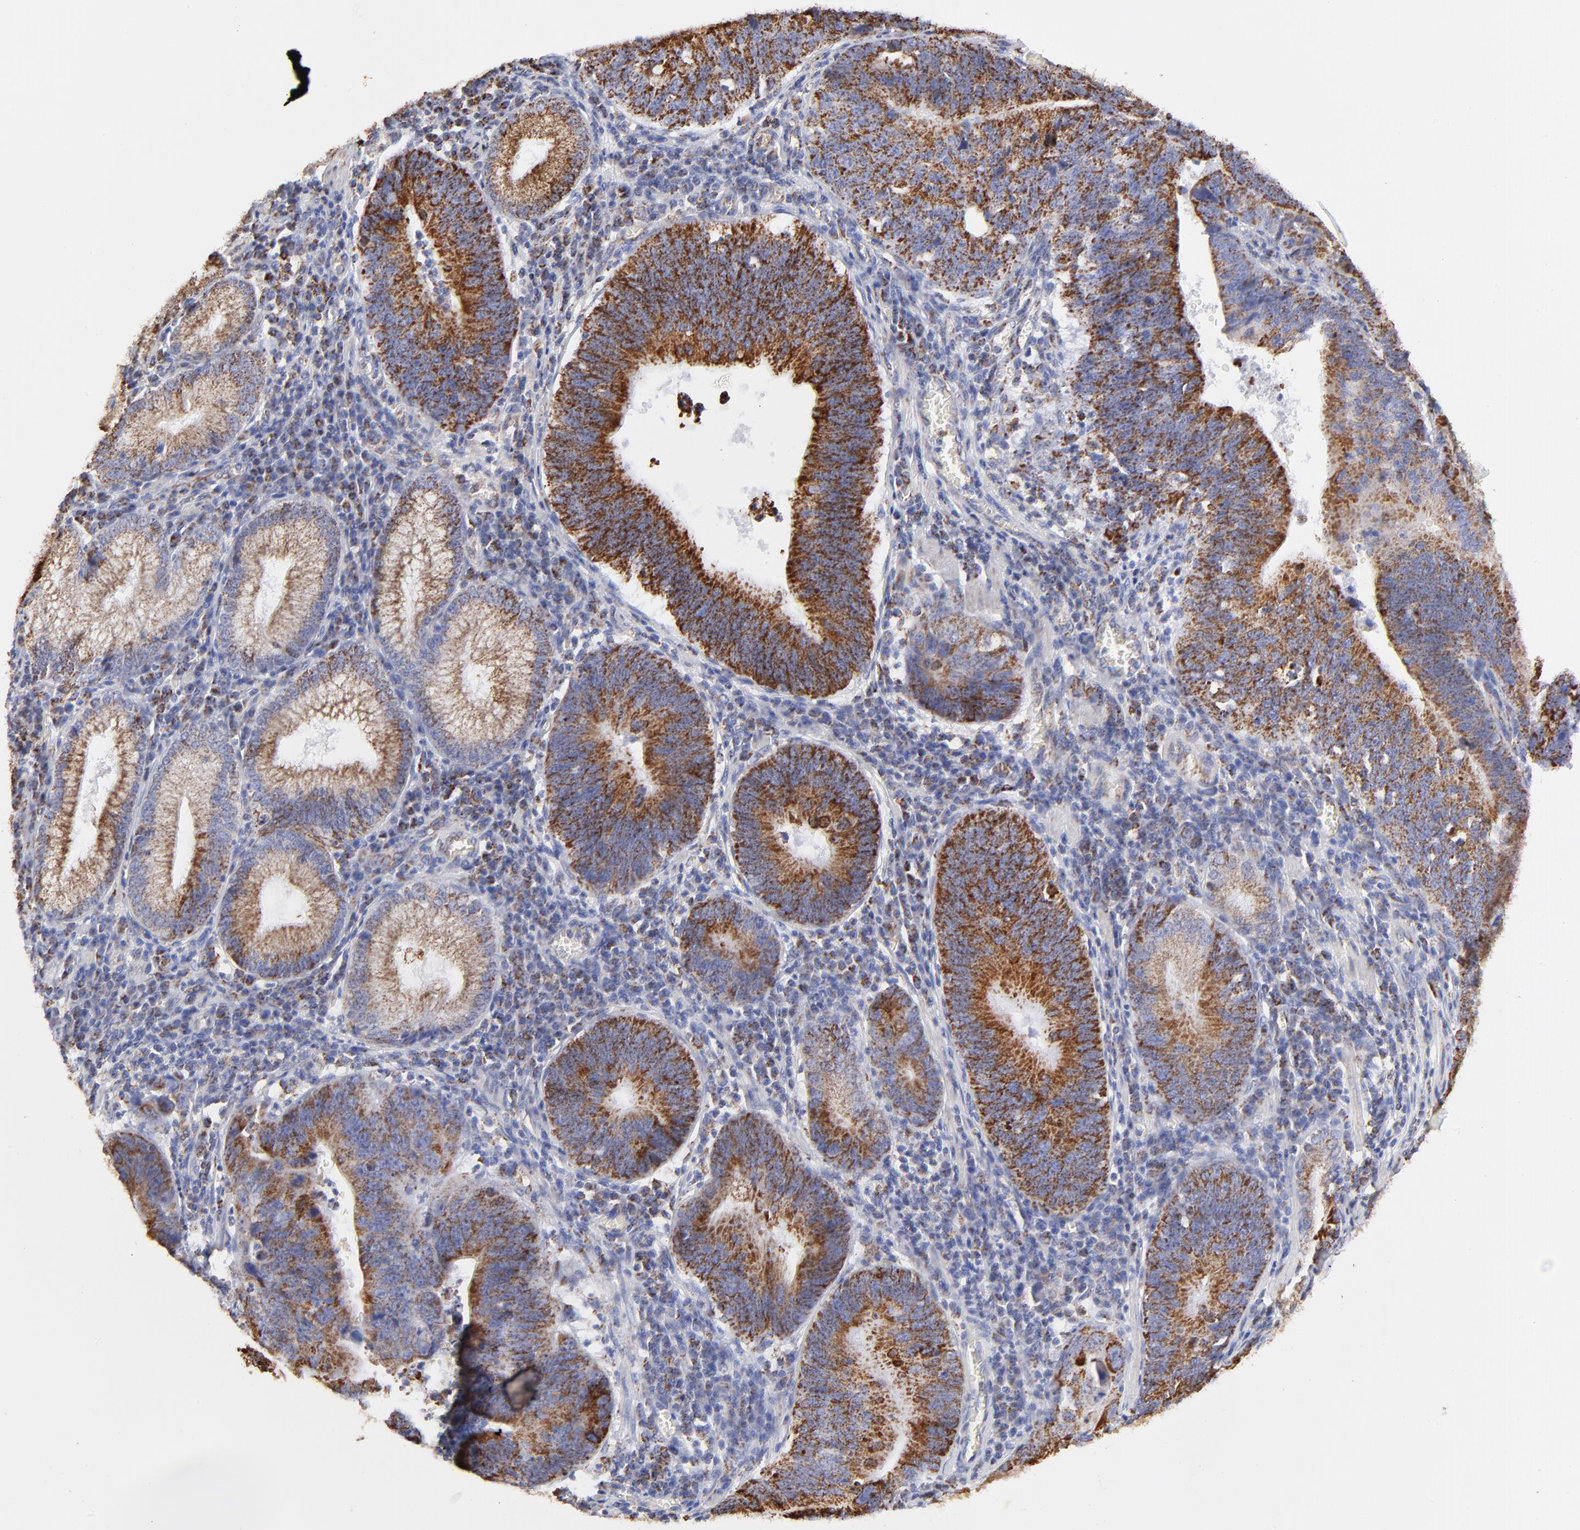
{"staining": {"intensity": "moderate", "quantity": ">75%", "location": "cytoplasmic/membranous"}, "tissue": "stomach cancer", "cell_type": "Tumor cells", "image_type": "cancer", "snomed": [{"axis": "morphology", "description": "Adenocarcinoma, NOS"}, {"axis": "topography", "description": "Stomach"}], "caption": "Stomach adenocarcinoma was stained to show a protein in brown. There is medium levels of moderate cytoplasmic/membranous staining in about >75% of tumor cells.", "gene": "COX4I1", "patient": {"sex": "male", "age": 59}}